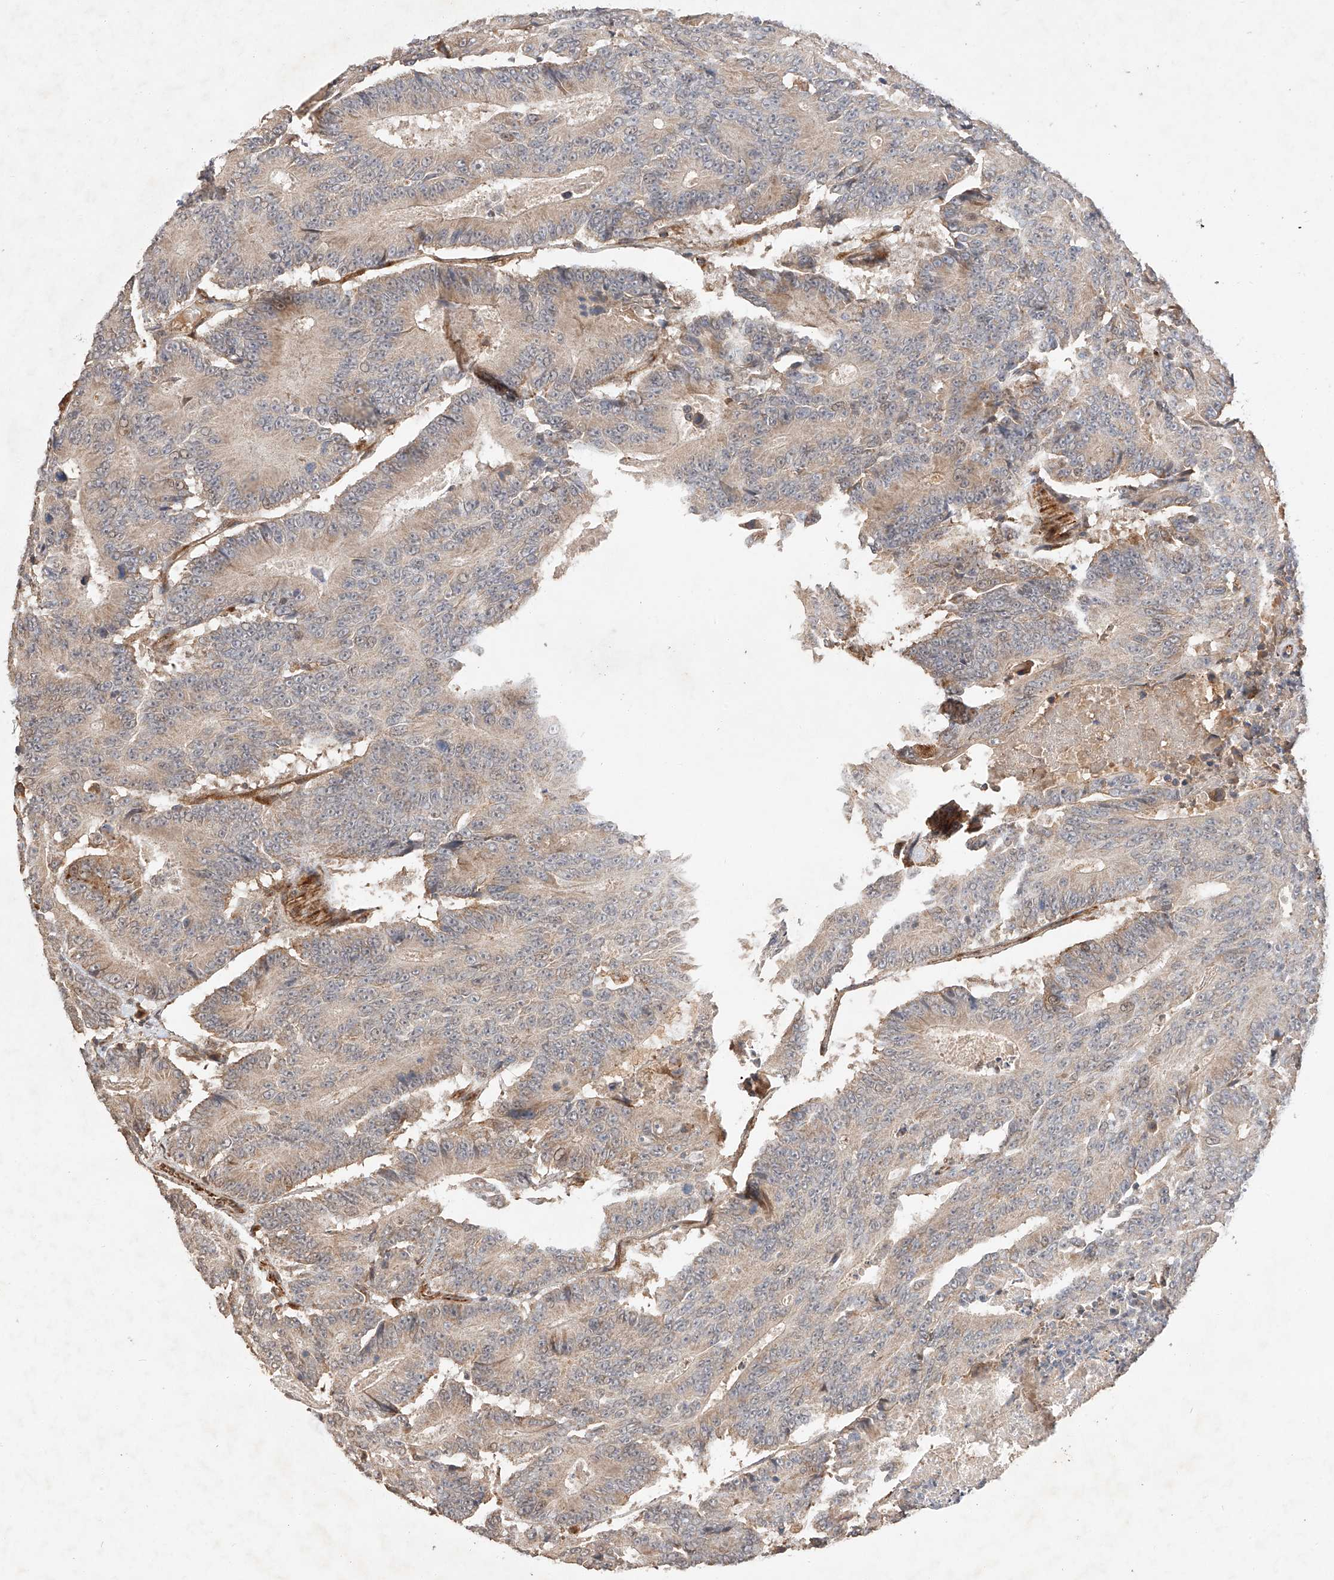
{"staining": {"intensity": "weak", "quantity": ">75%", "location": "cytoplasmic/membranous"}, "tissue": "colorectal cancer", "cell_type": "Tumor cells", "image_type": "cancer", "snomed": [{"axis": "morphology", "description": "Adenocarcinoma, NOS"}, {"axis": "topography", "description": "Colon"}], "caption": "A brown stain highlights weak cytoplasmic/membranous positivity of a protein in colorectal adenocarcinoma tumor cells. Using DAB (3,3'-diaminobenzidine) (brown) and hematoxylin (blue) stains, captured at high magnification using brightfield microscopy.", "gene": "SUSD6", "patient": {"sex": "male", "age": 83}}